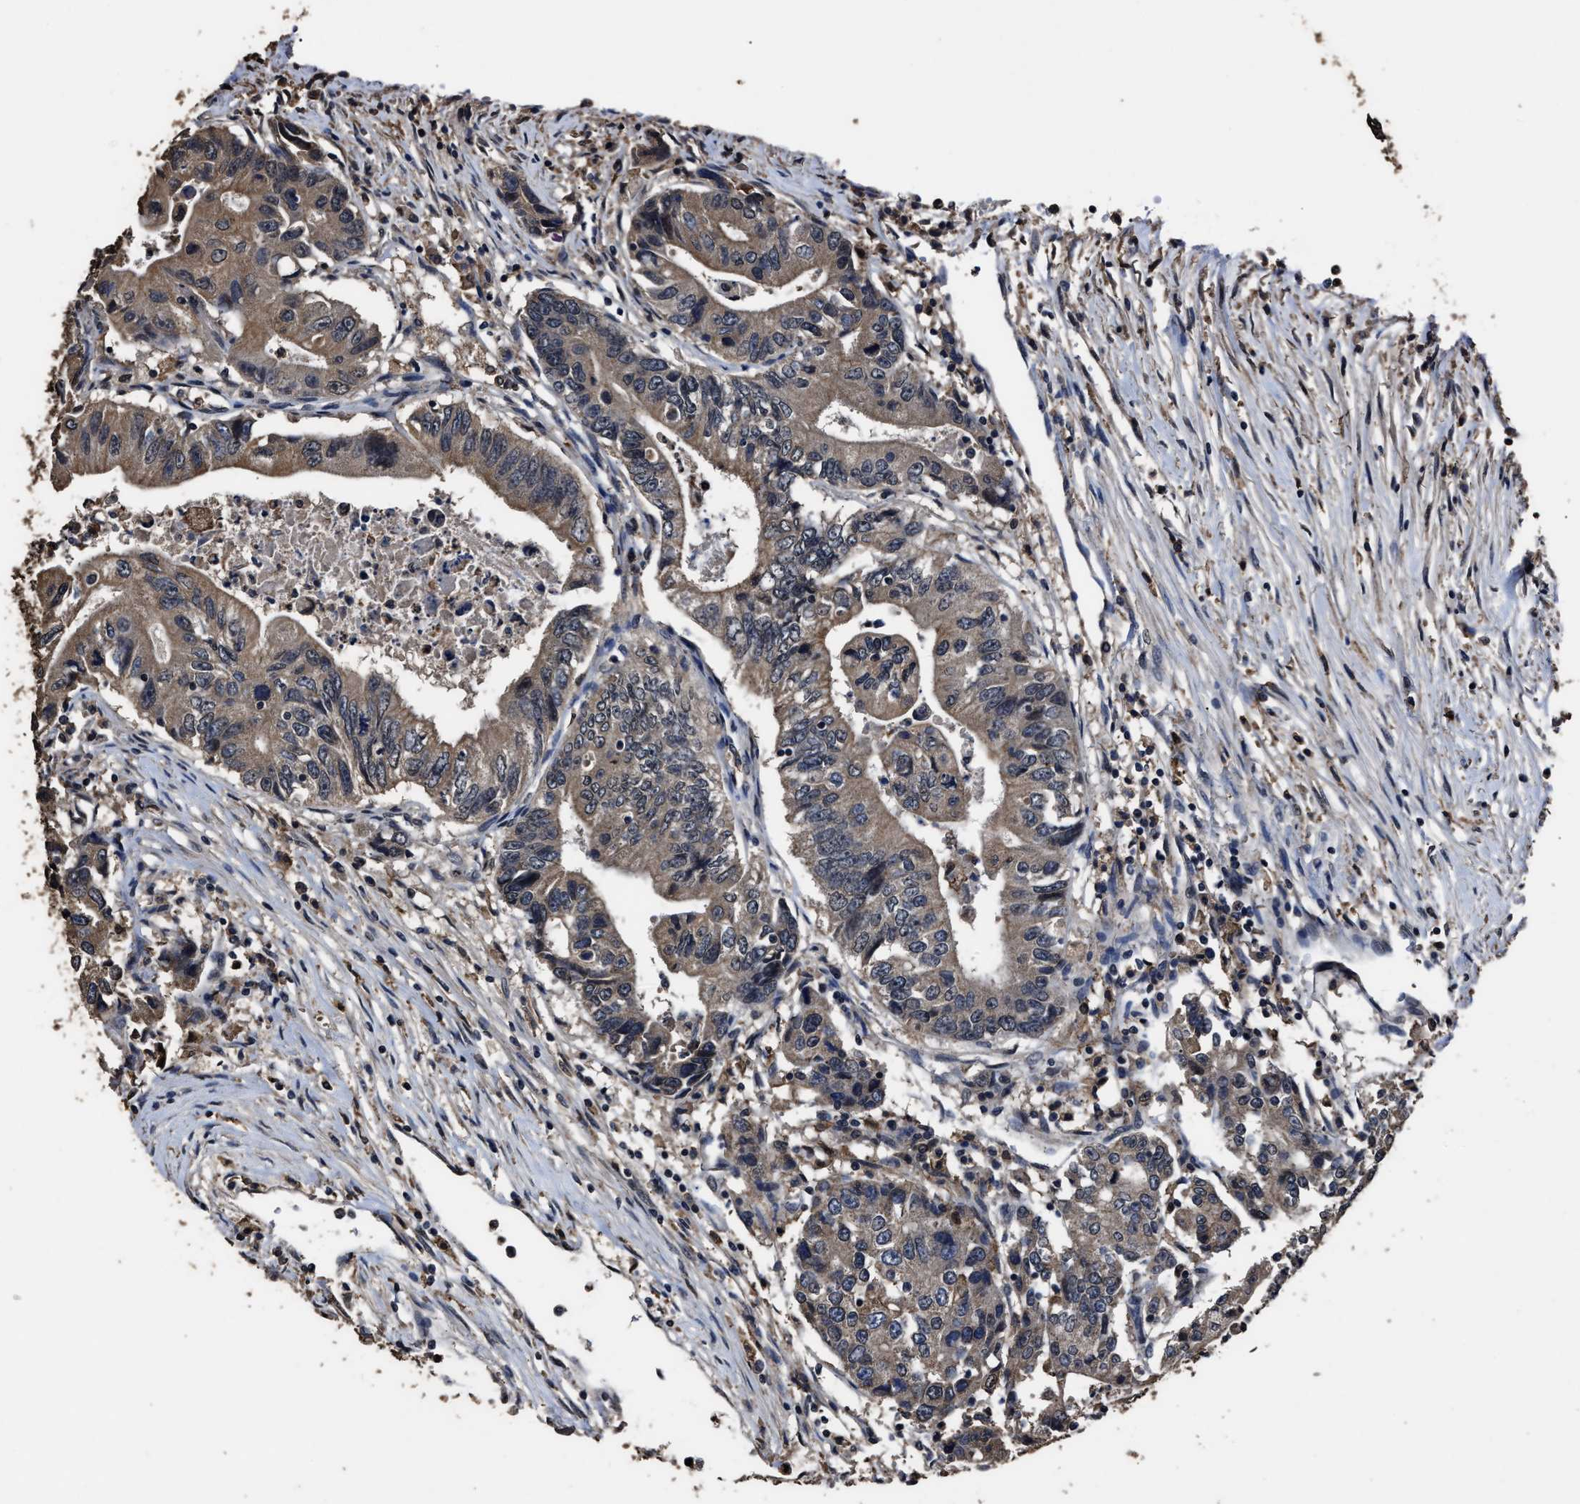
{"staining": {"intensity": "weak", "quantity": ">75%", "location": "cytoplasmic/membranous"}, "tissue": "colorectal cancer", "cell_type": "Tumor cells", "image_type": "cancer", "snomed": [{"axis": "morphology", "description": "Adenocarcinoma, NOS"}, {"axis": "topography", "description": "Colon"}], "caption": "Weak cytoplasmic/membranous positivity for a protein is present in about >75% of tumor cells of colorectal adenocarcinoma using immunohistochemistry.", "gene": "RSBN1L", "patient": {"sex": "female", "age": 77}}